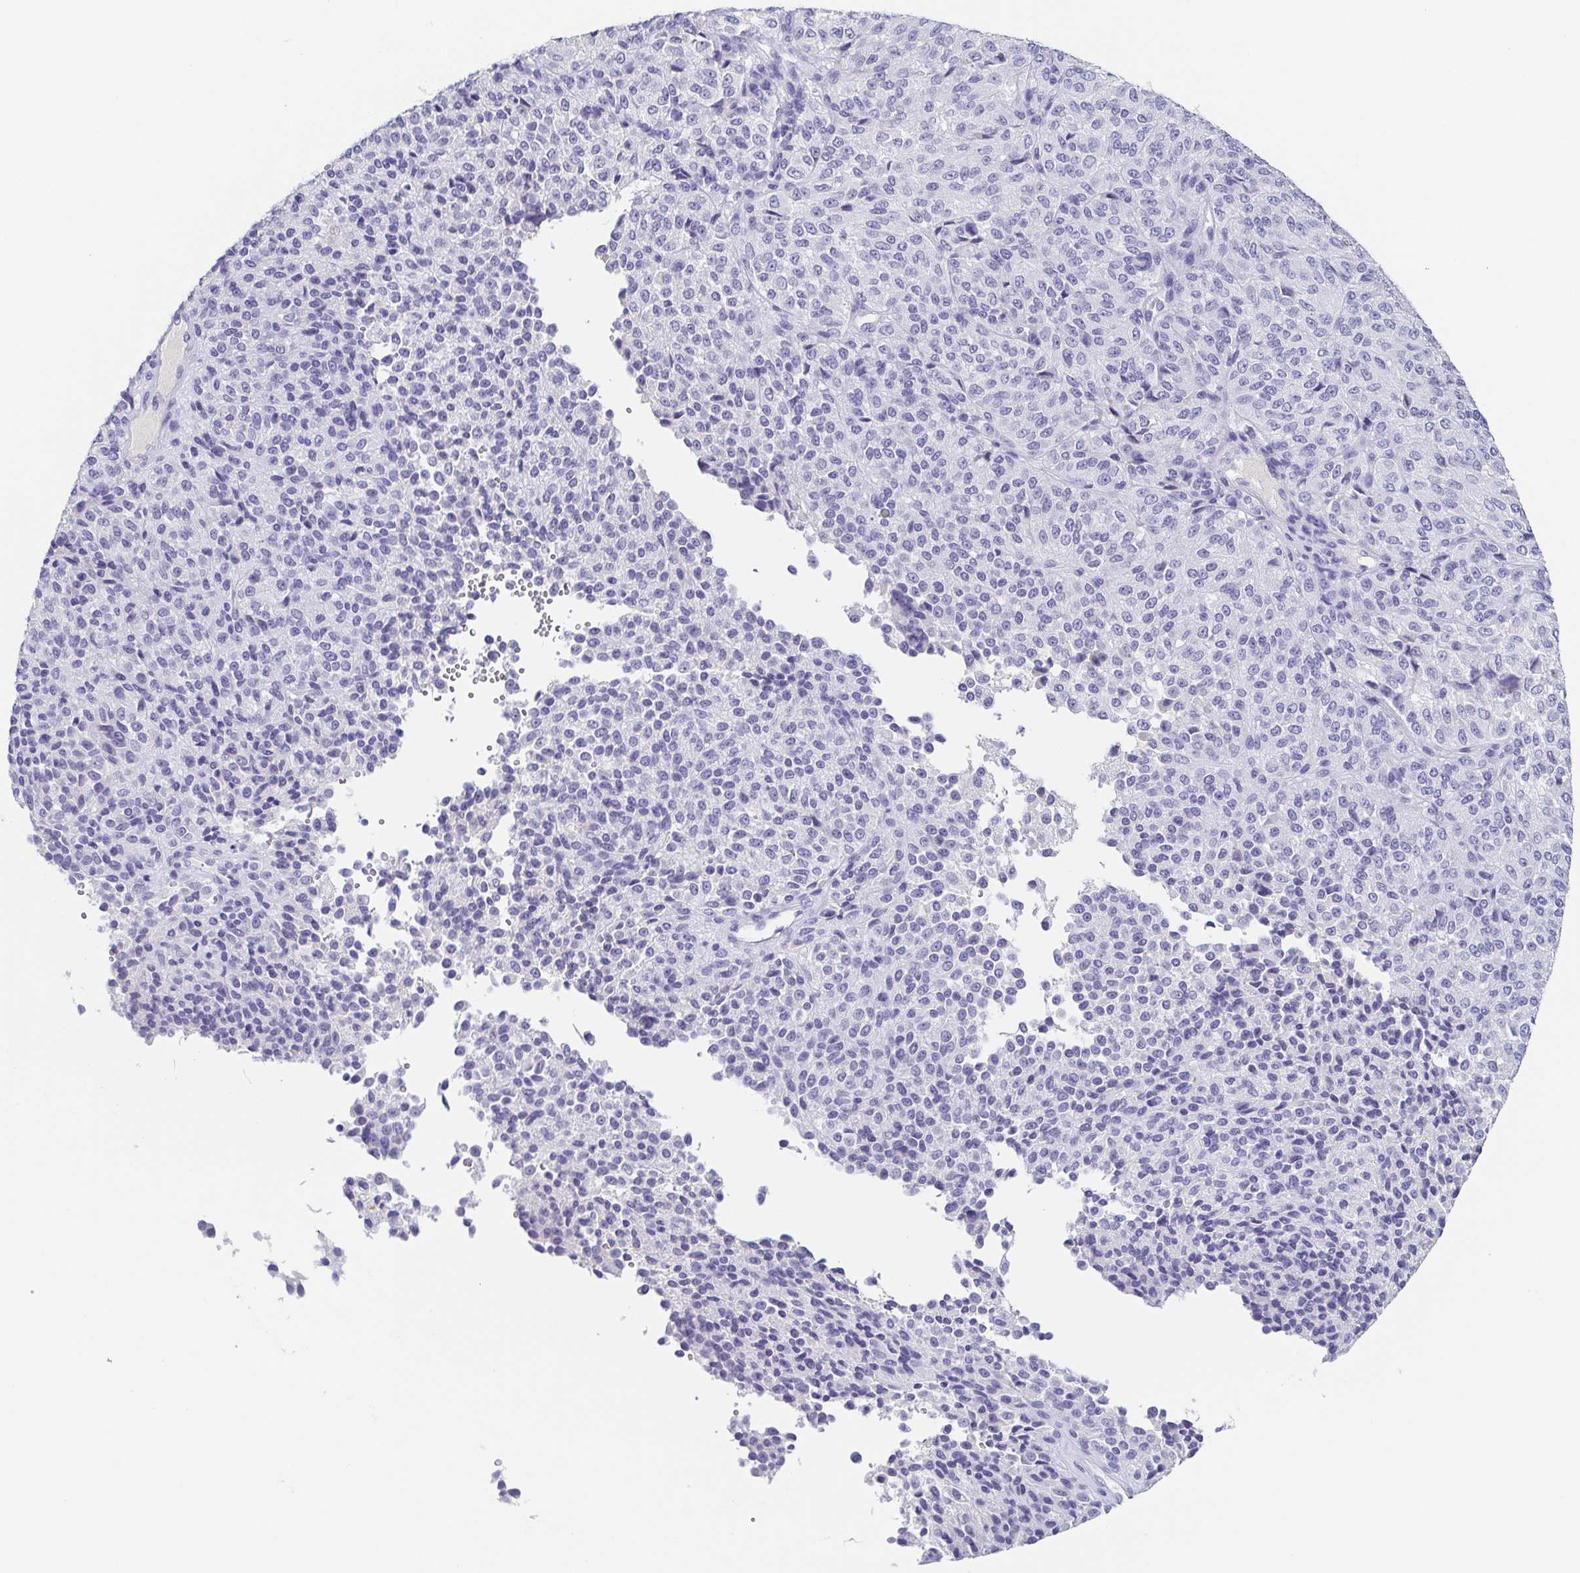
{"staining": {"intensity": "negative", "quantity": "none", "location": "none"}, "tissue": "melanoma", "cell_type": "Tumor cells", "image_type": "cancer", "snomed": [{"axis": "morphology", "description": "Malignant melanoma, Metastatic site"}, {"axis": "topography", "description": "Brain"}], "caption": "A high-resolution image shows IHC staining of malignant melanoma (metastatic site), which reveals no significant expression in tumor cells.", "gene": "ITLN1", "patient": {"sex": "female", "age": 56}}